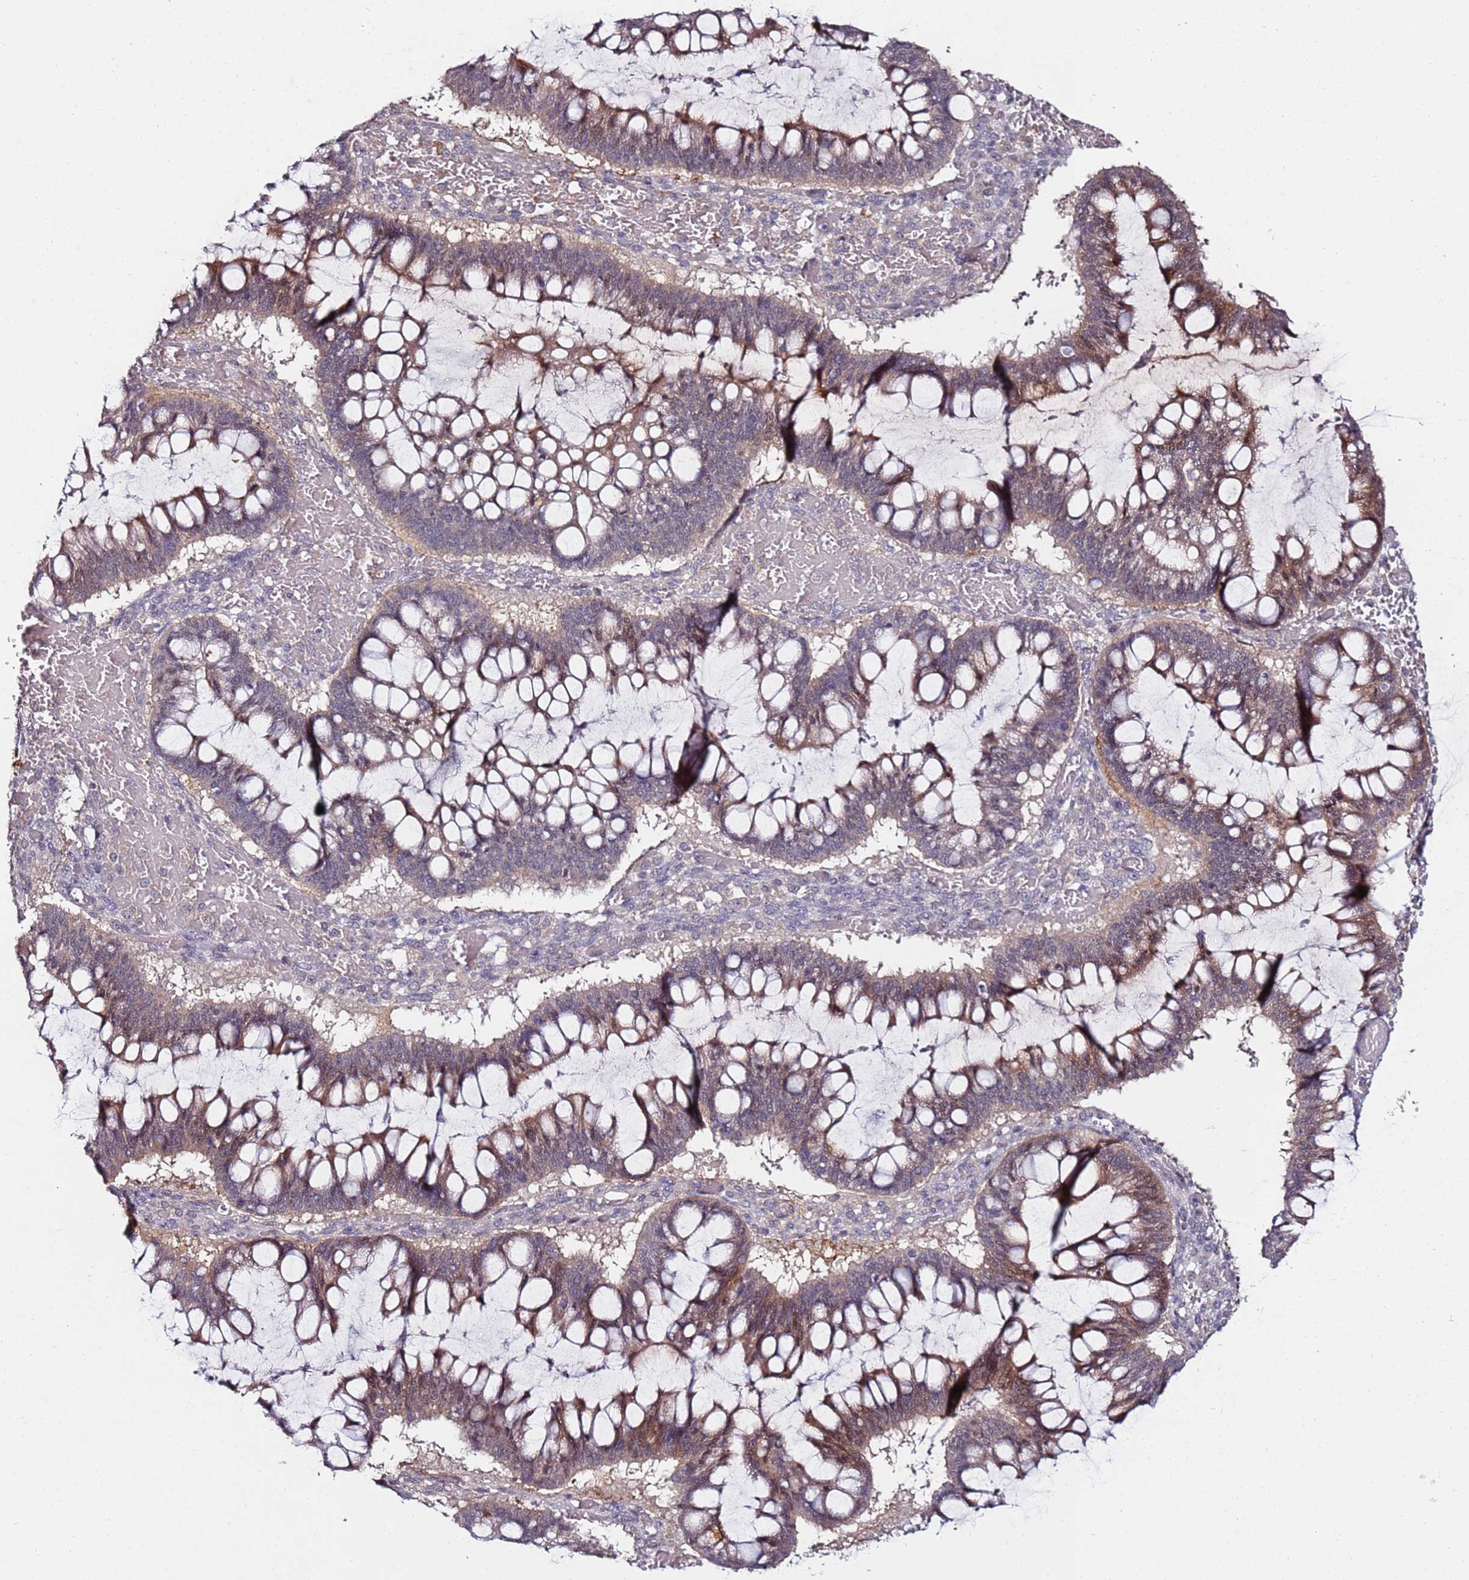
{"staining": {"intensity": "moderate", "quantity": "25%-75%", "location": "cytoplasmic/membranous"}, "tissue": "ovarian cancer", "cell_type": "Tumor cells", "image_type": "cancer", "snomed": [{"axis": "morphology", "description": "Cystadenocarcinoma, mucinous, NOS"}, {"axis": "topography", "description": "Ovary"}], "caption": "The histopathology image demonstrates staining of ovarian cancer (mucinous cystadenocarcinoma), revealing moderate cytoplasmic/membranous protein staining (brown color) within tumor cells. (brown staining indicates protein expression, while blue staining denotes nuclei).", "gene": "DUSP28", "patient": {"sex": "female", "age": 73}}